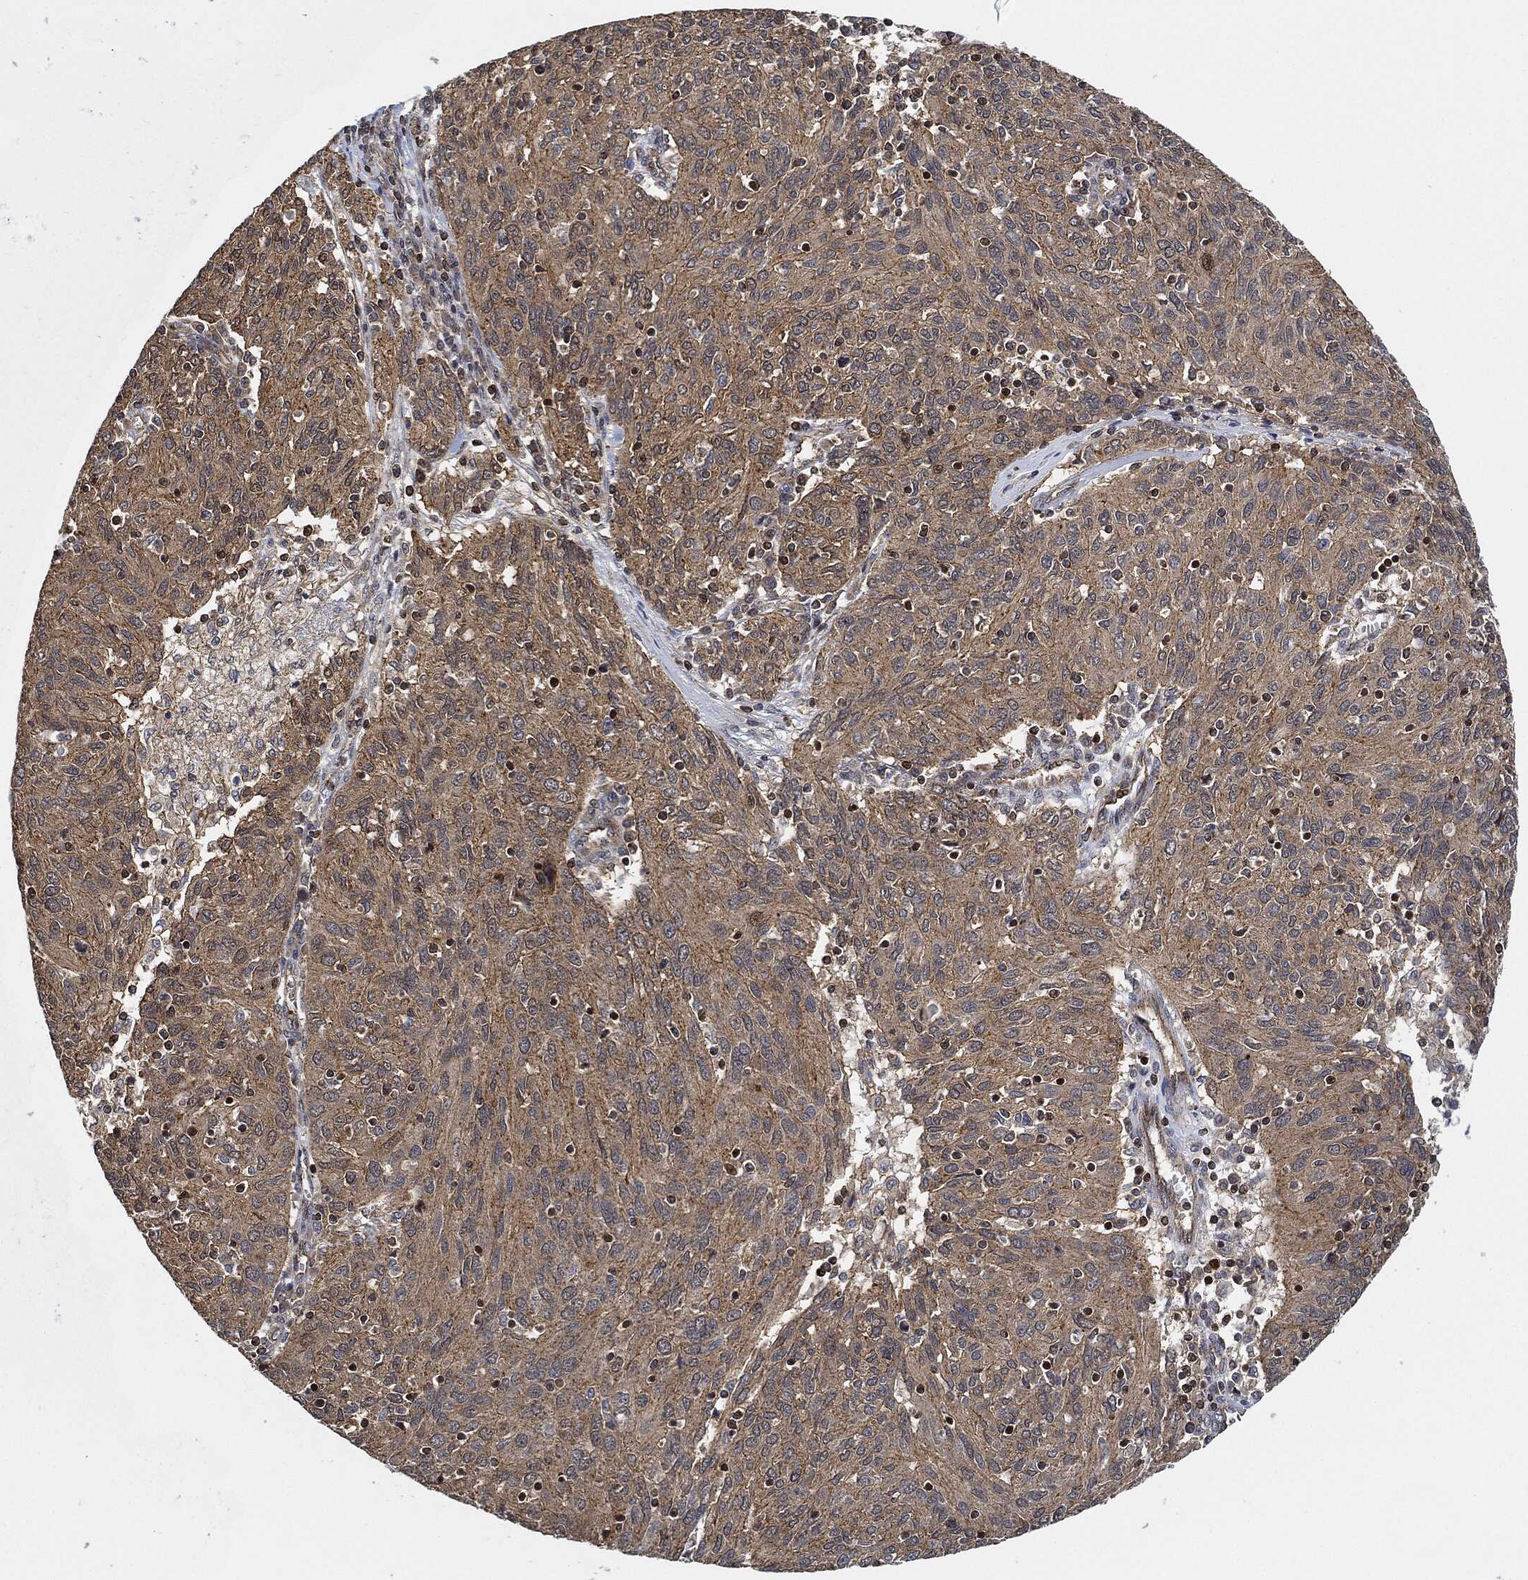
{"staining": {"intensity": "moderate", "quantity": "25%-75%", "location": "cytoplasmic/membranous"}, "tissue": "ovarian cancer", "cell_type": "Tumor cells", "image_type": "cancer", "snomed": [{"axis": "morphology", "description": "Carcinoma, endometroid"}, {"axis": "topography", "description": "Ovary"}], "caption": "Immunohistochemical staining of ovarian endometroid carcinoma displays medium levels of moderate cytoplasmic/membranous protein expression in about 25%-75% of tumor cells. The protein is shown in brown color, while the nuclei are stained blue.", "gene": "MAP3K3", "patient": {"sex": "female", "age": 50}}